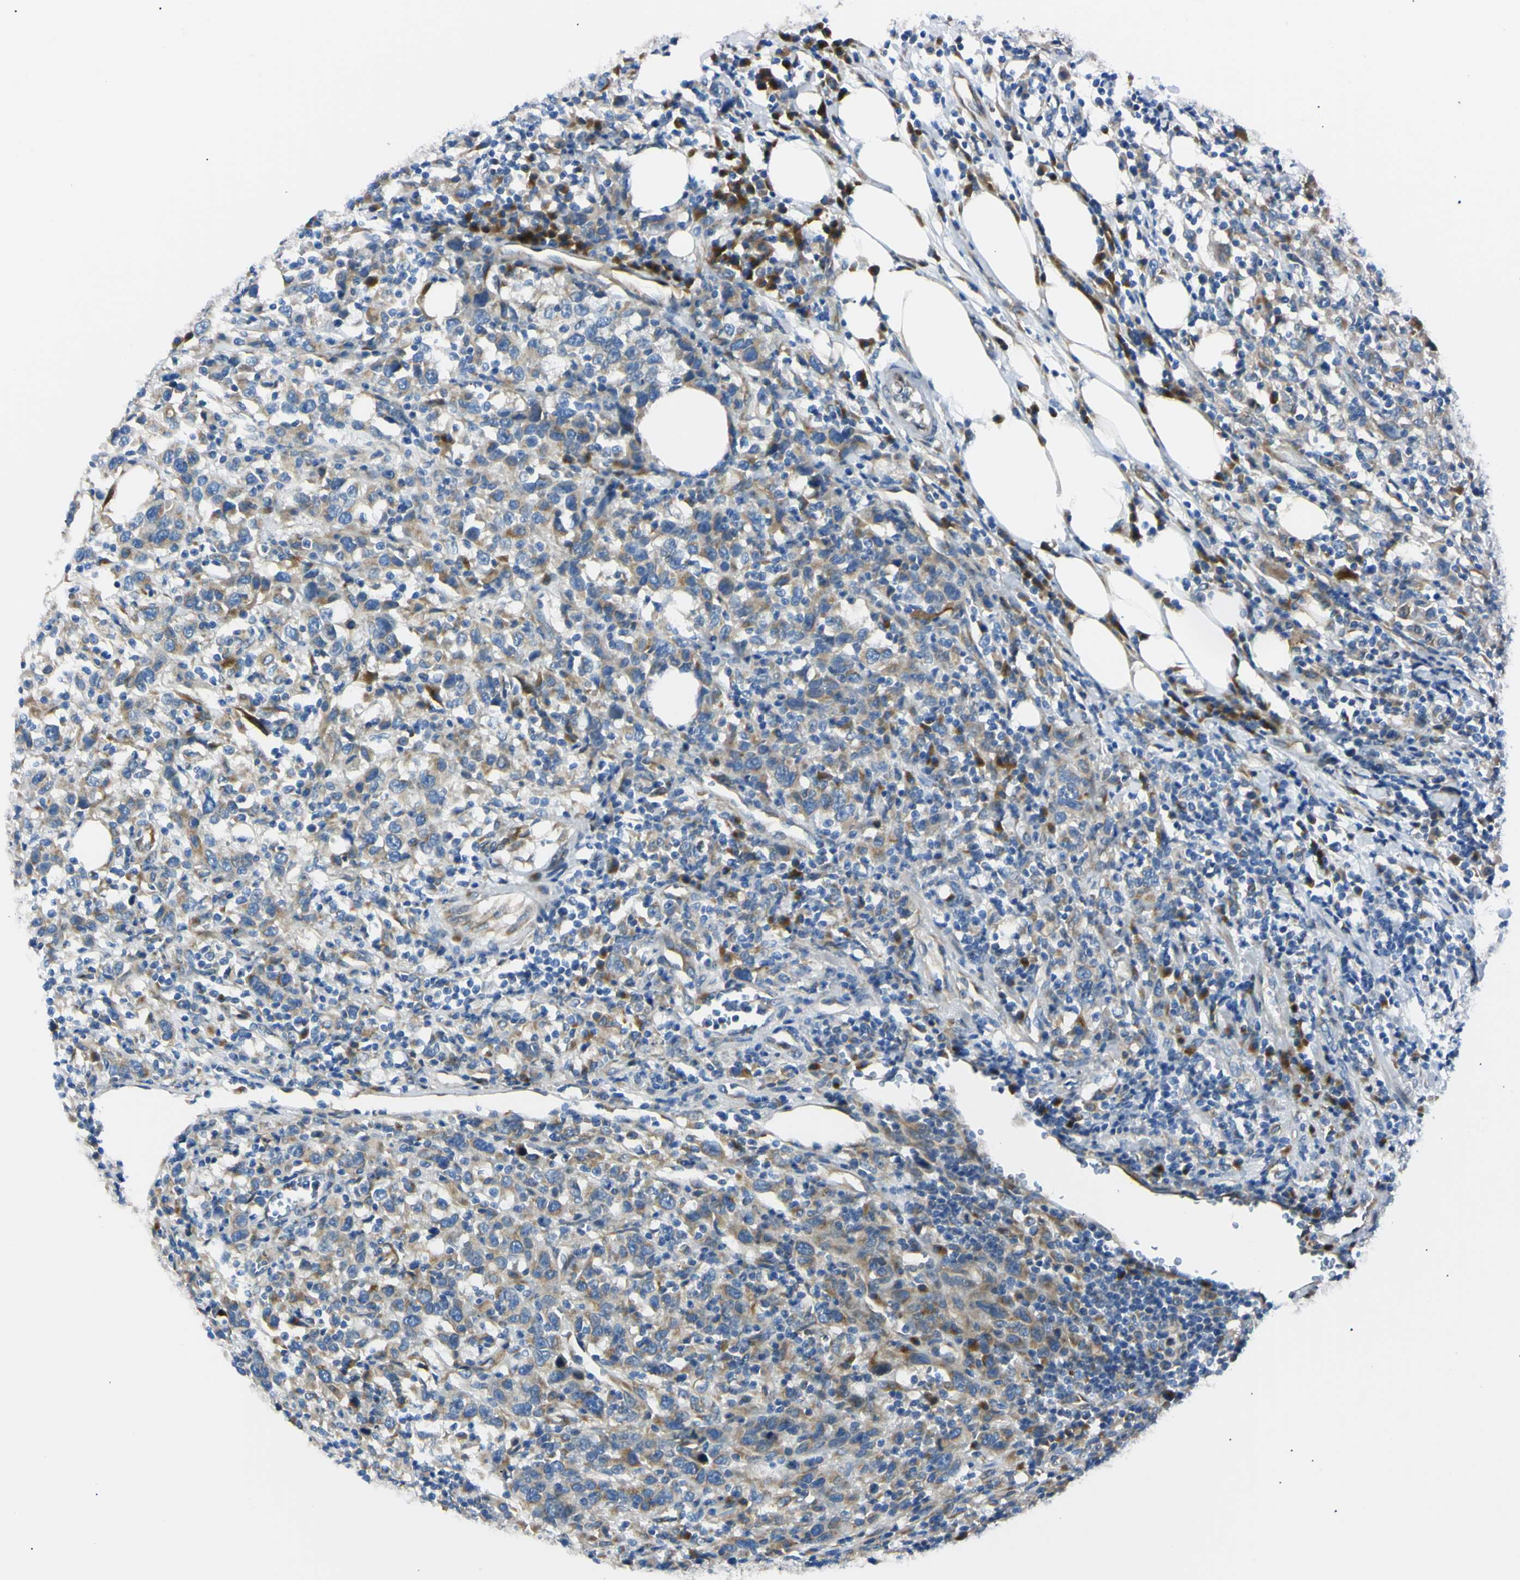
{"staining": {"intensity": "weak", "quantity": "25%-75%", "location": "cytoplasmic/membranous"}, "tissue": "urothelial cancer", "cell_type": "Tumor cells", "image_type": "cancer", "snomed": [{"axis": "morphology", "description": "Urothelial carcinoma, High grade"}, {"axis": "topography", "description": "Urinary bladder"}], "caption": "This photomicrograph displays urothelial carcinoma (high-grade) stained with IHC to label a protein in brown. The cytoplasmic/membranous of tumor cells show weak positivity for the protein. Nuclei are counter-stained blue.", "gene": "IER3IP1", "patient": {"sex": "male", "age": 61}}